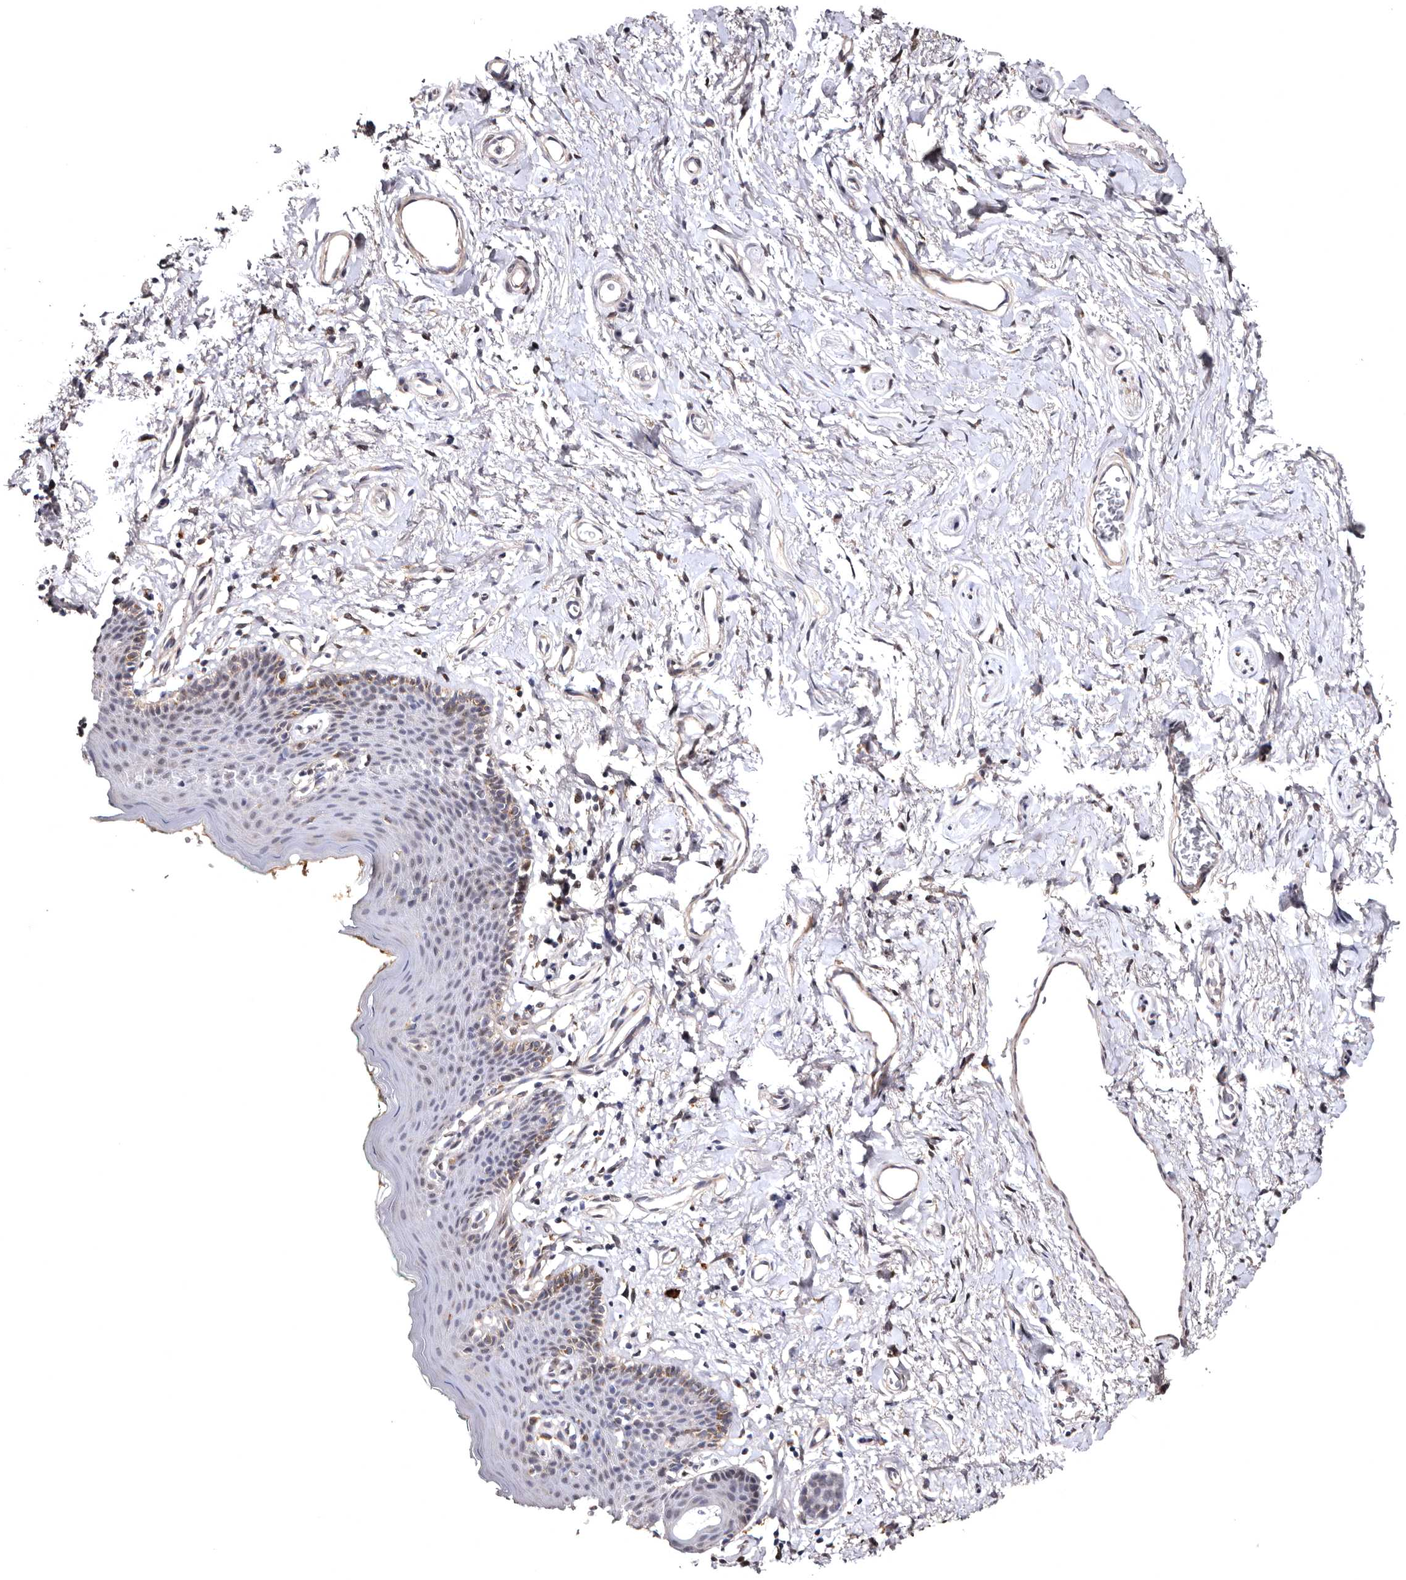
{"staining": {"intensity": "moderate", "quantity": "<25%", "location": "cytoplasmic/membranous"}, "tissue": "skin", "cell_type": "Epidermal cells", "image_type": "normal", "snomed": [{"axis": "morphology", "description": "Normal tissue, NOS"}, {"axis": "topography", "description": "Vulva"}], "caption": "Epidermal cells display low levels of moderate cytoplasmic/membranous positivity in about <25% of cells in unremarkable human skin.", "gene": "FAM91A1", "patient": {"sex": "female", "age": 66}}